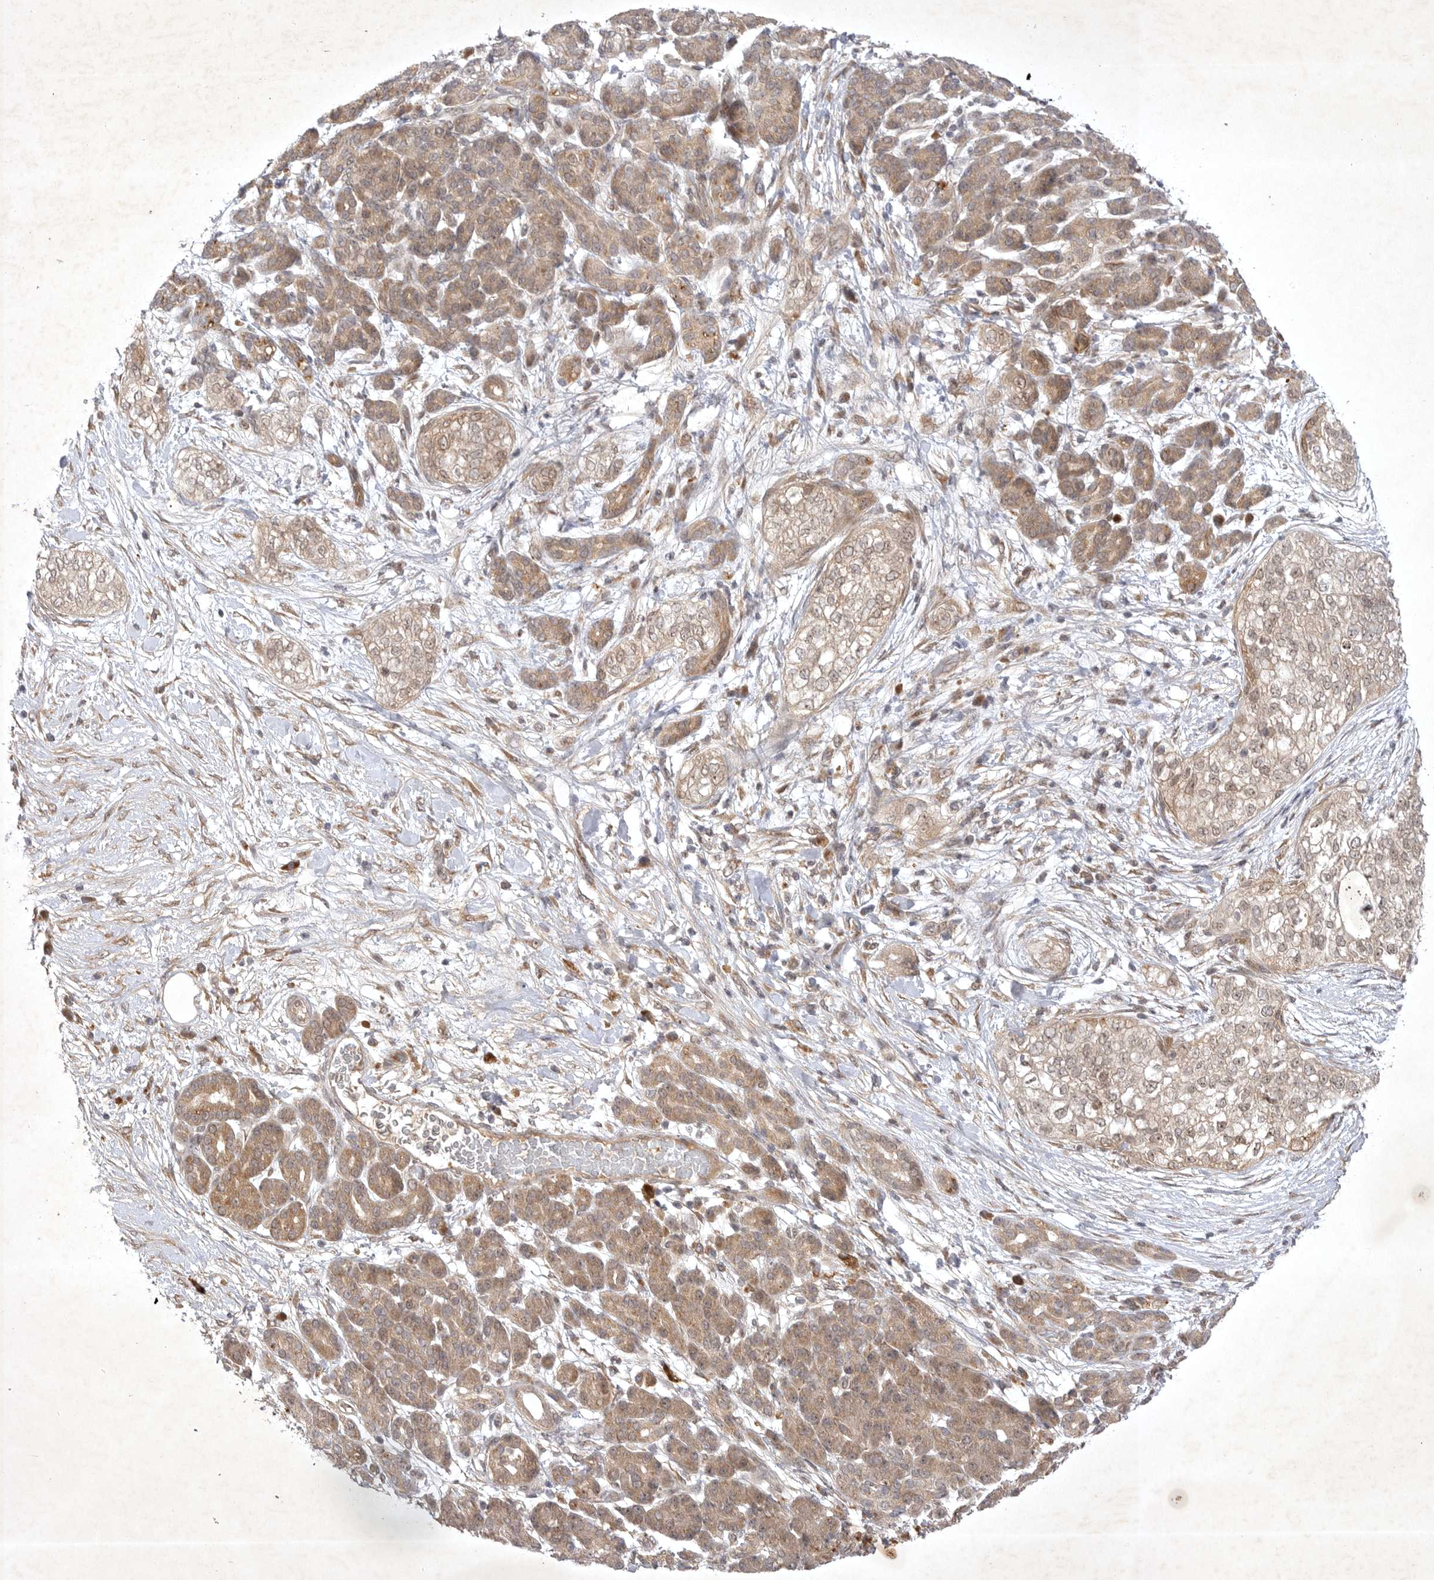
{"staining": {"intensity": "moderate", "quantity": ">75%", "location": "cytoplasmic/membranous"}, "tissue": "pancreatic cancer", "cell_type": "Tumor cells", "image_type": "cancer", "snomed": [{"axis": "morphology", "description": "Adenocarcinoma, NOS"}, {"axis": "topography", "description": "Pancreas"}], "caption": "The immunohistochemical stain shows moderate cytoplasmic/membranous staining in tumor cells of adenocarcinoma (pancreatic) tissue.", "gene": "PTPDC1", "patient": {"sex": "male", "age": 72}}